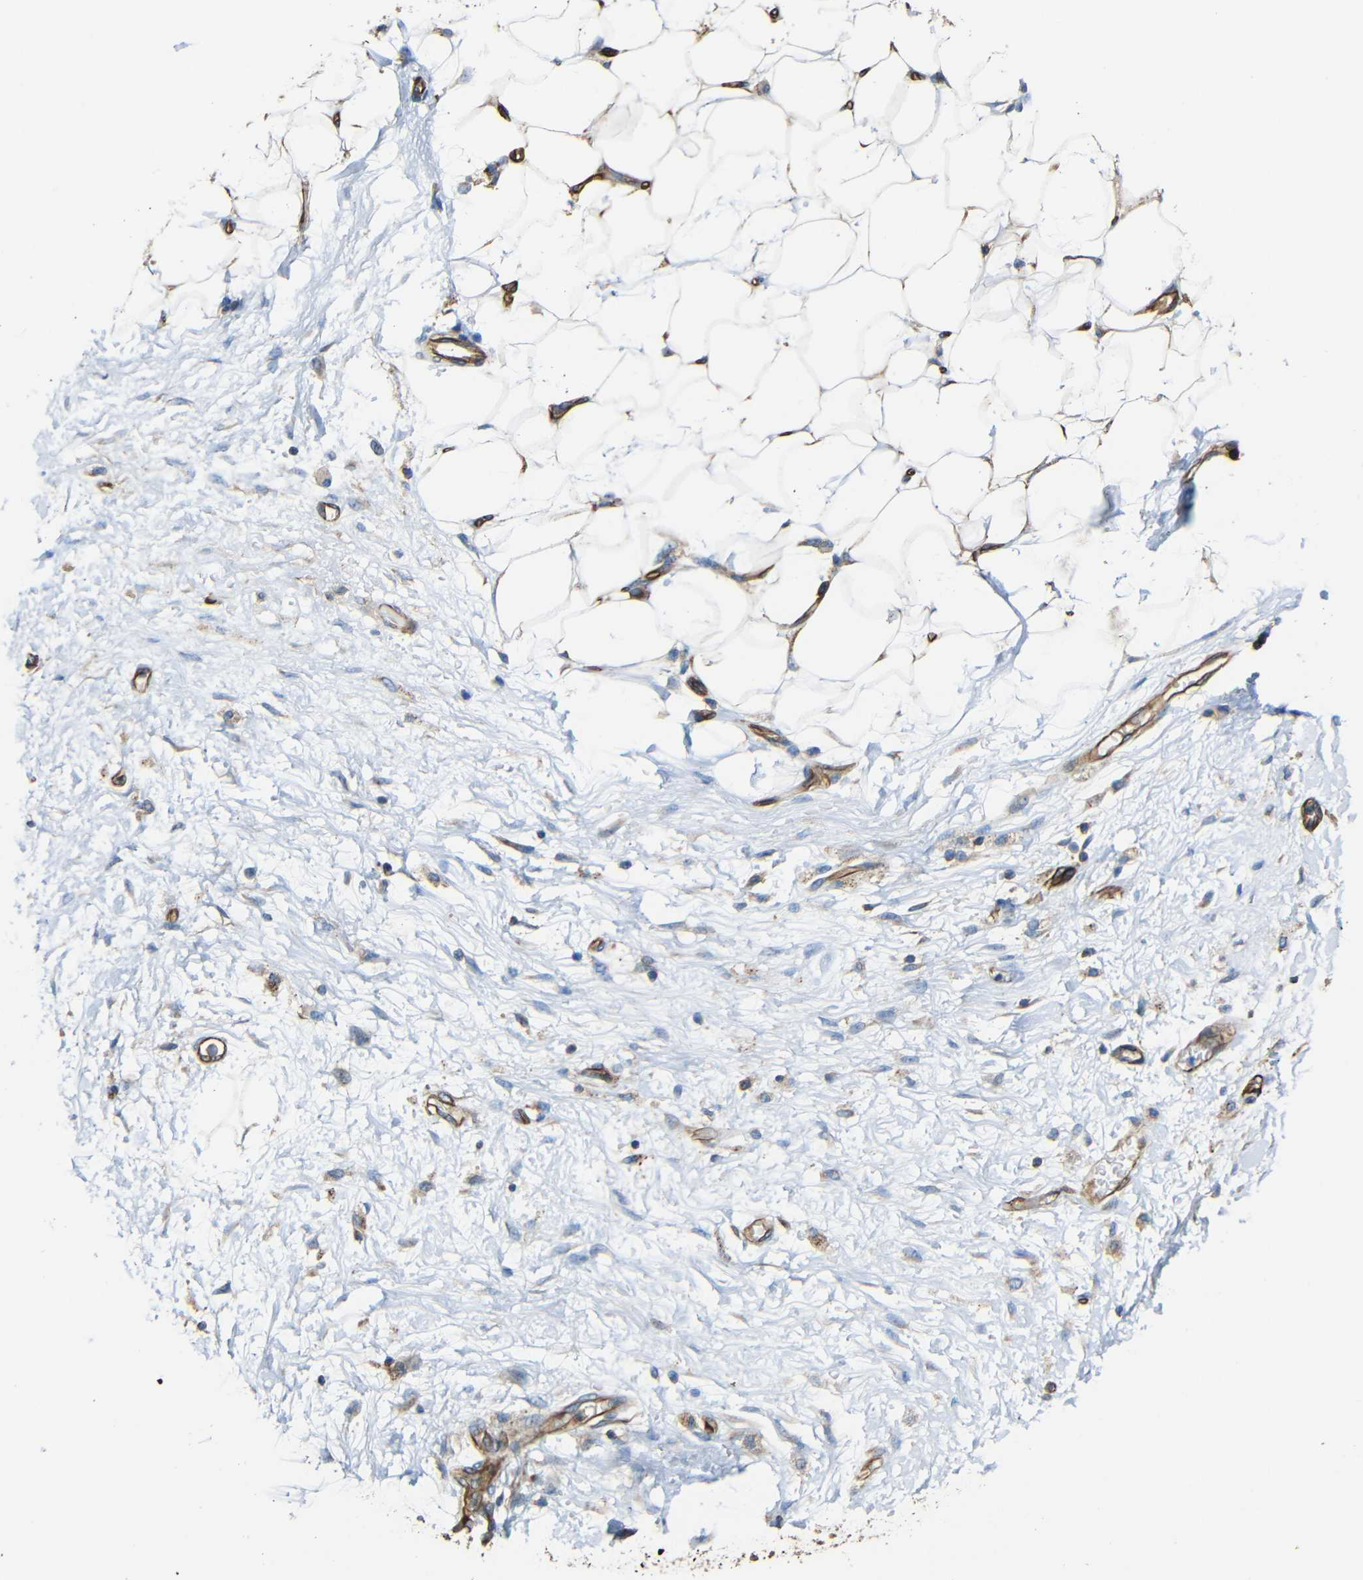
{"staining": {"intensity": "moderate", "quantity": "25%-75%", "location": "cytoplasmic/membranous"}, "tissue": "adipose tissue", "cell_type": "Adipocytes", "image_type": "normal", "snomed": [{"axis": "morphology", "description": "Normal tissue, NOS"}, {"axis": "morphology", "description": "Urothelial carcinoma, High grade"}, {"axis": "topography", "description": "Vascular tissue"}, {"axis": "topography", "description": "Urinary bladder"}], "caption": "Adipose tissue stained with immunohistochemistry (IHC) displays moderate cytoplasmic/membranous staining in approximately 25%-75% of adipocytes.", "gene": "IGSF10", "patient": {"sex": "female", "age": 56}}